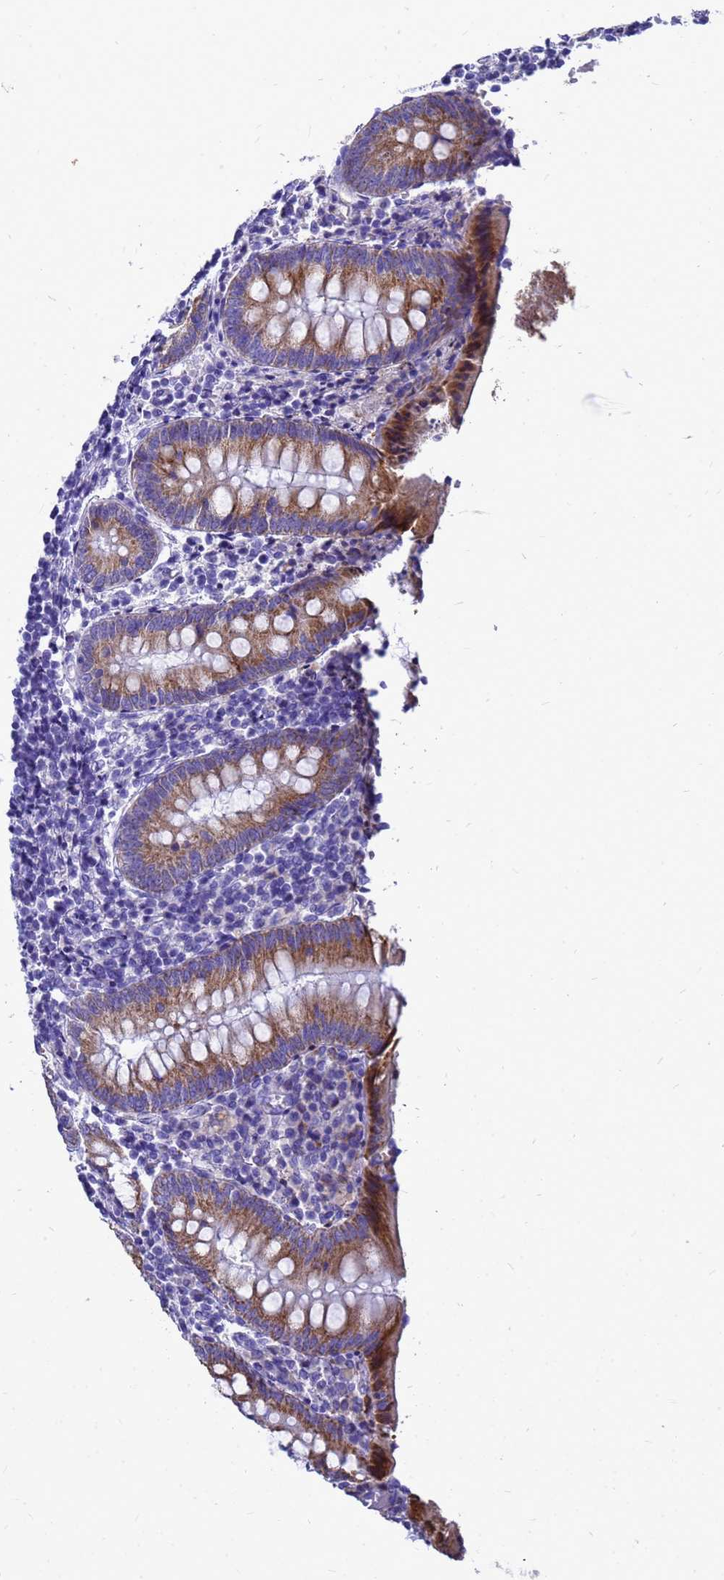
{"staining": {"intensity": "moderate", "quantity": ">75%", "location": "cytoplasmic/membranous"}, "tissue": "appendix", "cell_type": "Glandular cells", "image_type": "normal", "snomed": [{"axis": "morphology", "description": "Normal tissue, NOS"}, {"axis": "topography", "description": "Appendix"}], "caption": "Immunohistochemical staining of normal human appendix demonstrates moderate cytoplasmic/membranous protein staining in about >75% of glandular cells. Immunohistochemistry (ihc) stains the protein in brown and the nuclei are stained blue.", "gene": "OR52E2", "patient": {"sex": "female", "age": 17}}